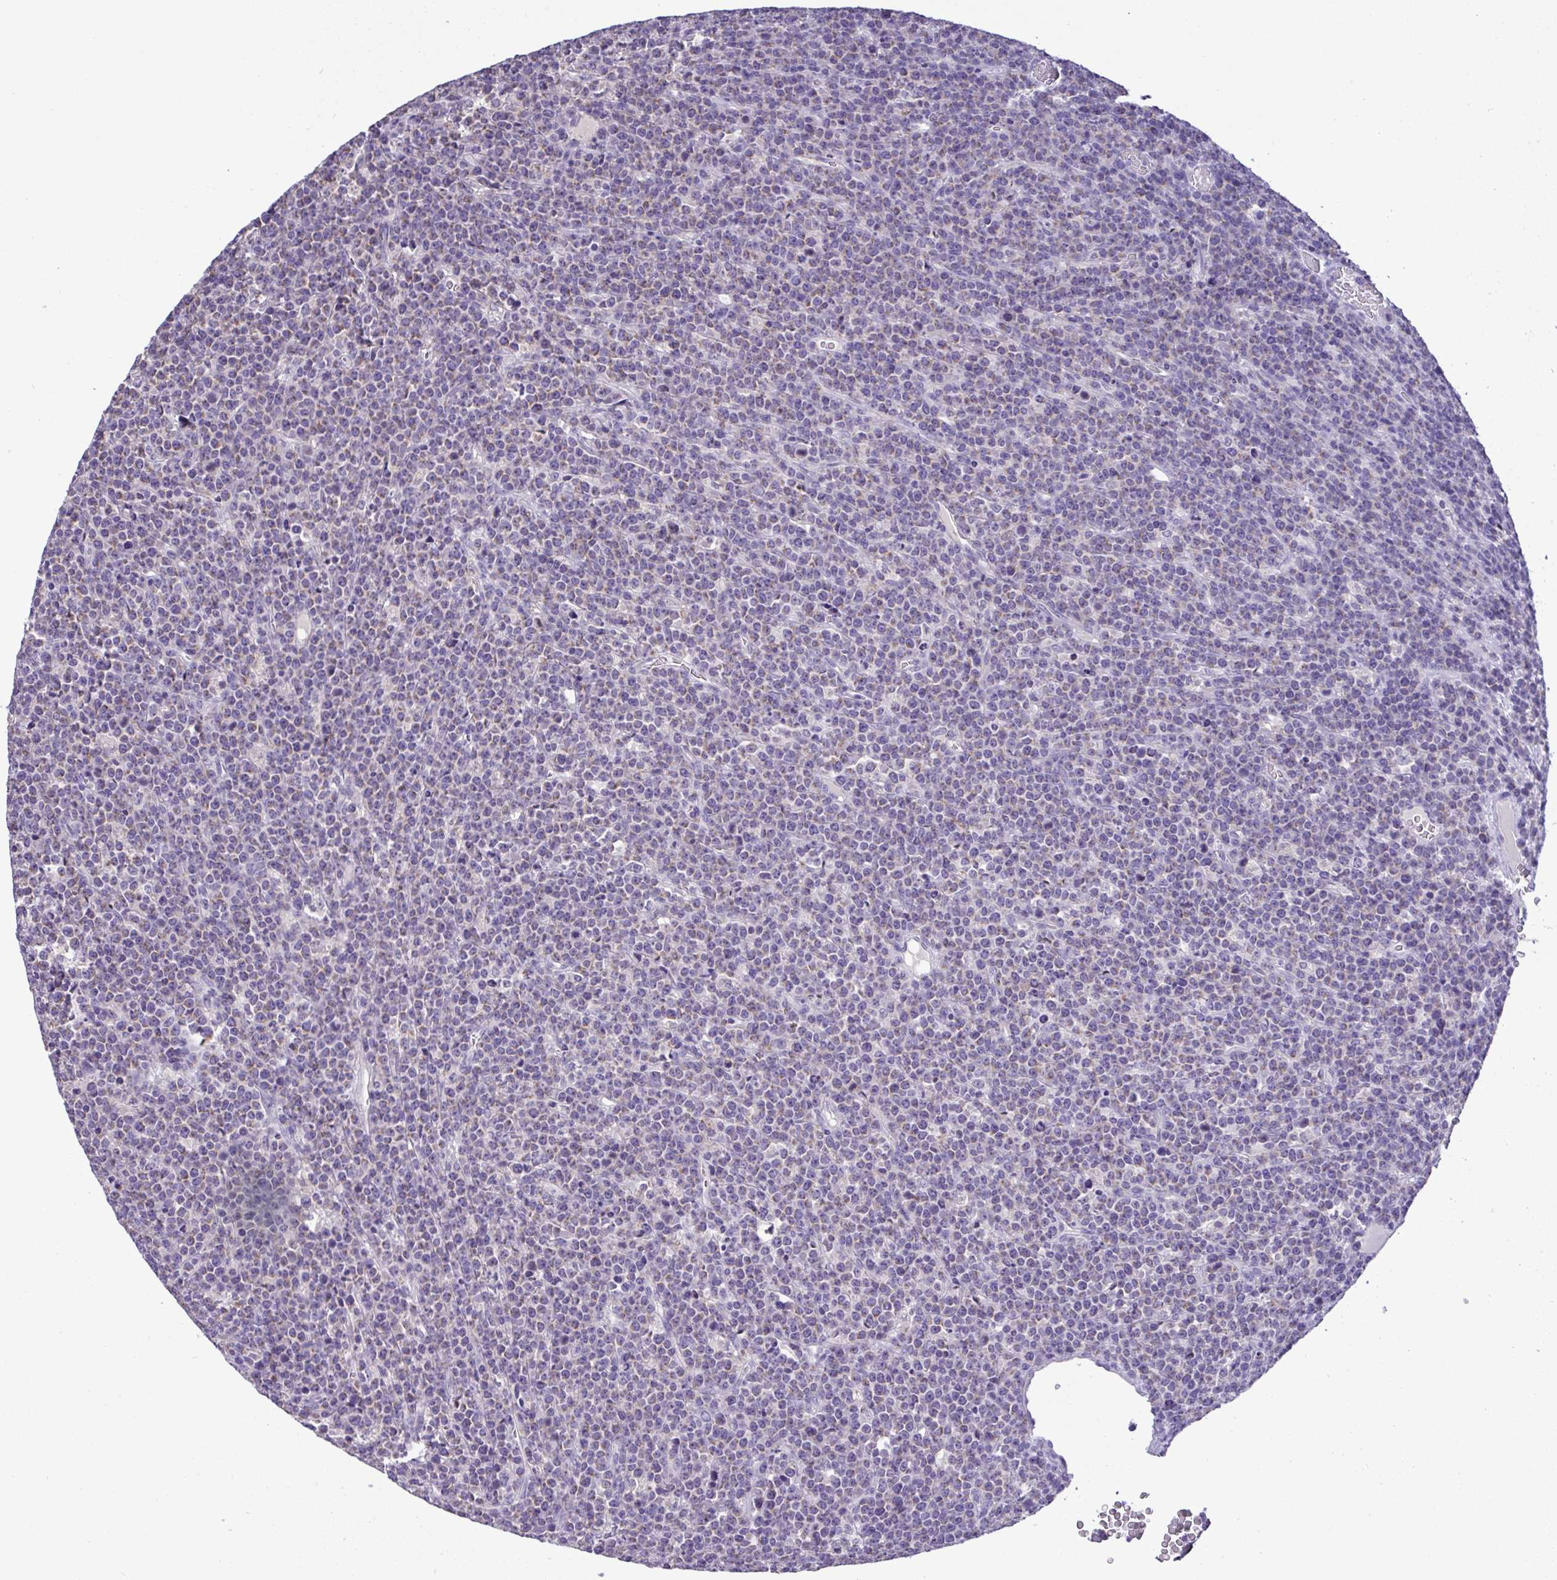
{"staining": {"intensity": "weak", "quantity": ">75%", "location": "cytoplasmic/membranous"}, "tissue": "lymphoma", "cell_type": "Tumor cells", "image_type": "cancer", "snomed": [{"axis": "morphology", "description": "Malignant lymphoma, non-Hodgkin's type, High grade"}, {"axis": "topography", "description": "Ovary"}], "caption": "Immunohistochemical staining of human high-grade malignant lymphoma, non-Hodgkin's type displays weak cytoplasmic/membranous protein staining in about >75% of tumor cells.", "gene": "ST8SIA2", "patient": {"sex": "female", "age": 56}}